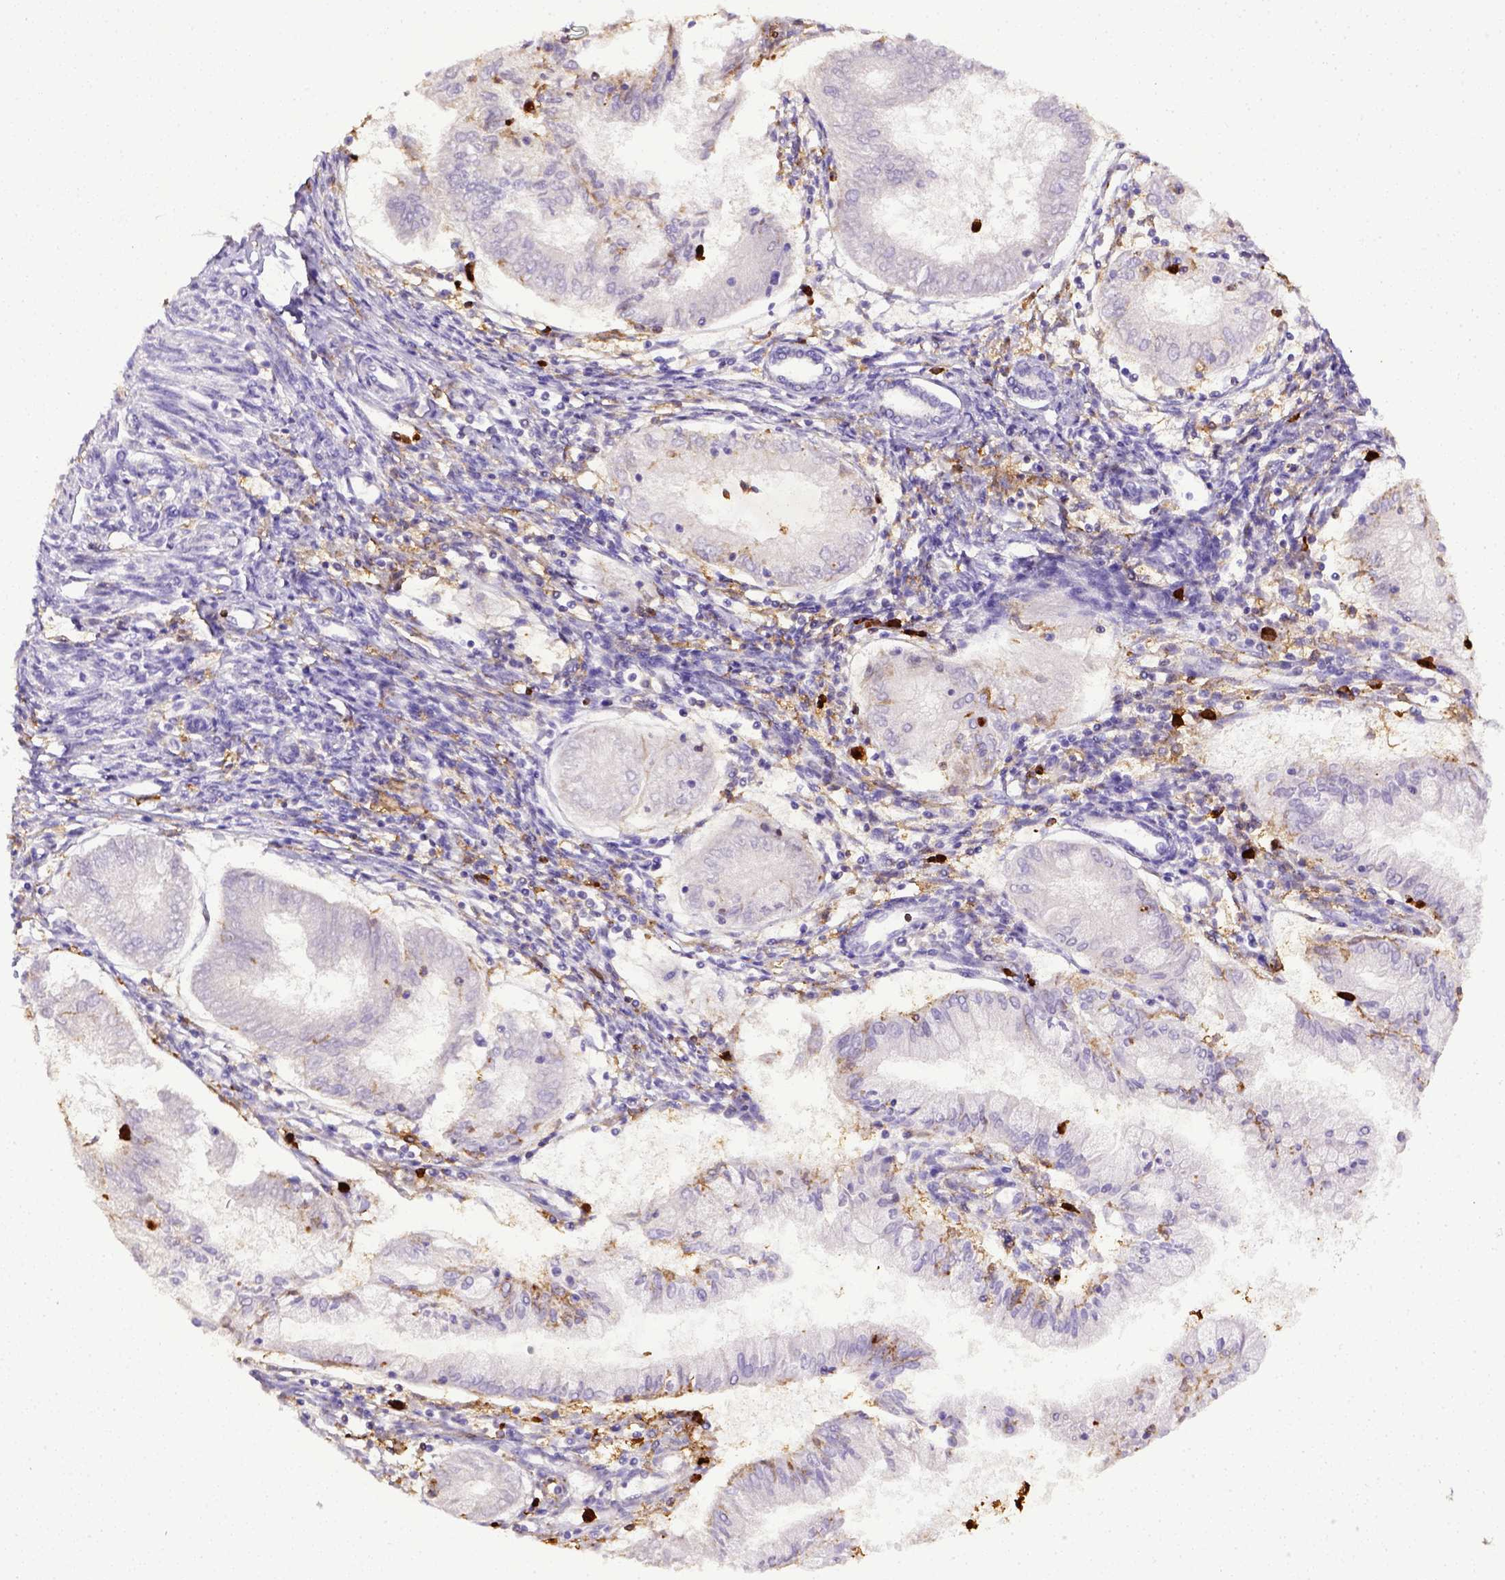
{"staining": {"intensity": "negative", "quantity": "none", "location": "none"}, "tissue": "endometrial cancer", "cell_type": "Tumor cells", "image_type": "cancer", "snomed": [{"axis": "morphology", "description": "Adenocarcinoma, NOS"}, {"axis": "topography", "description": "Endometrium"}], "caption": "Tumor cells are negative for protein expression in human endometrial cancer.", "gene": "ITGAM", "patient": {"sex": "female", "age": 68}}